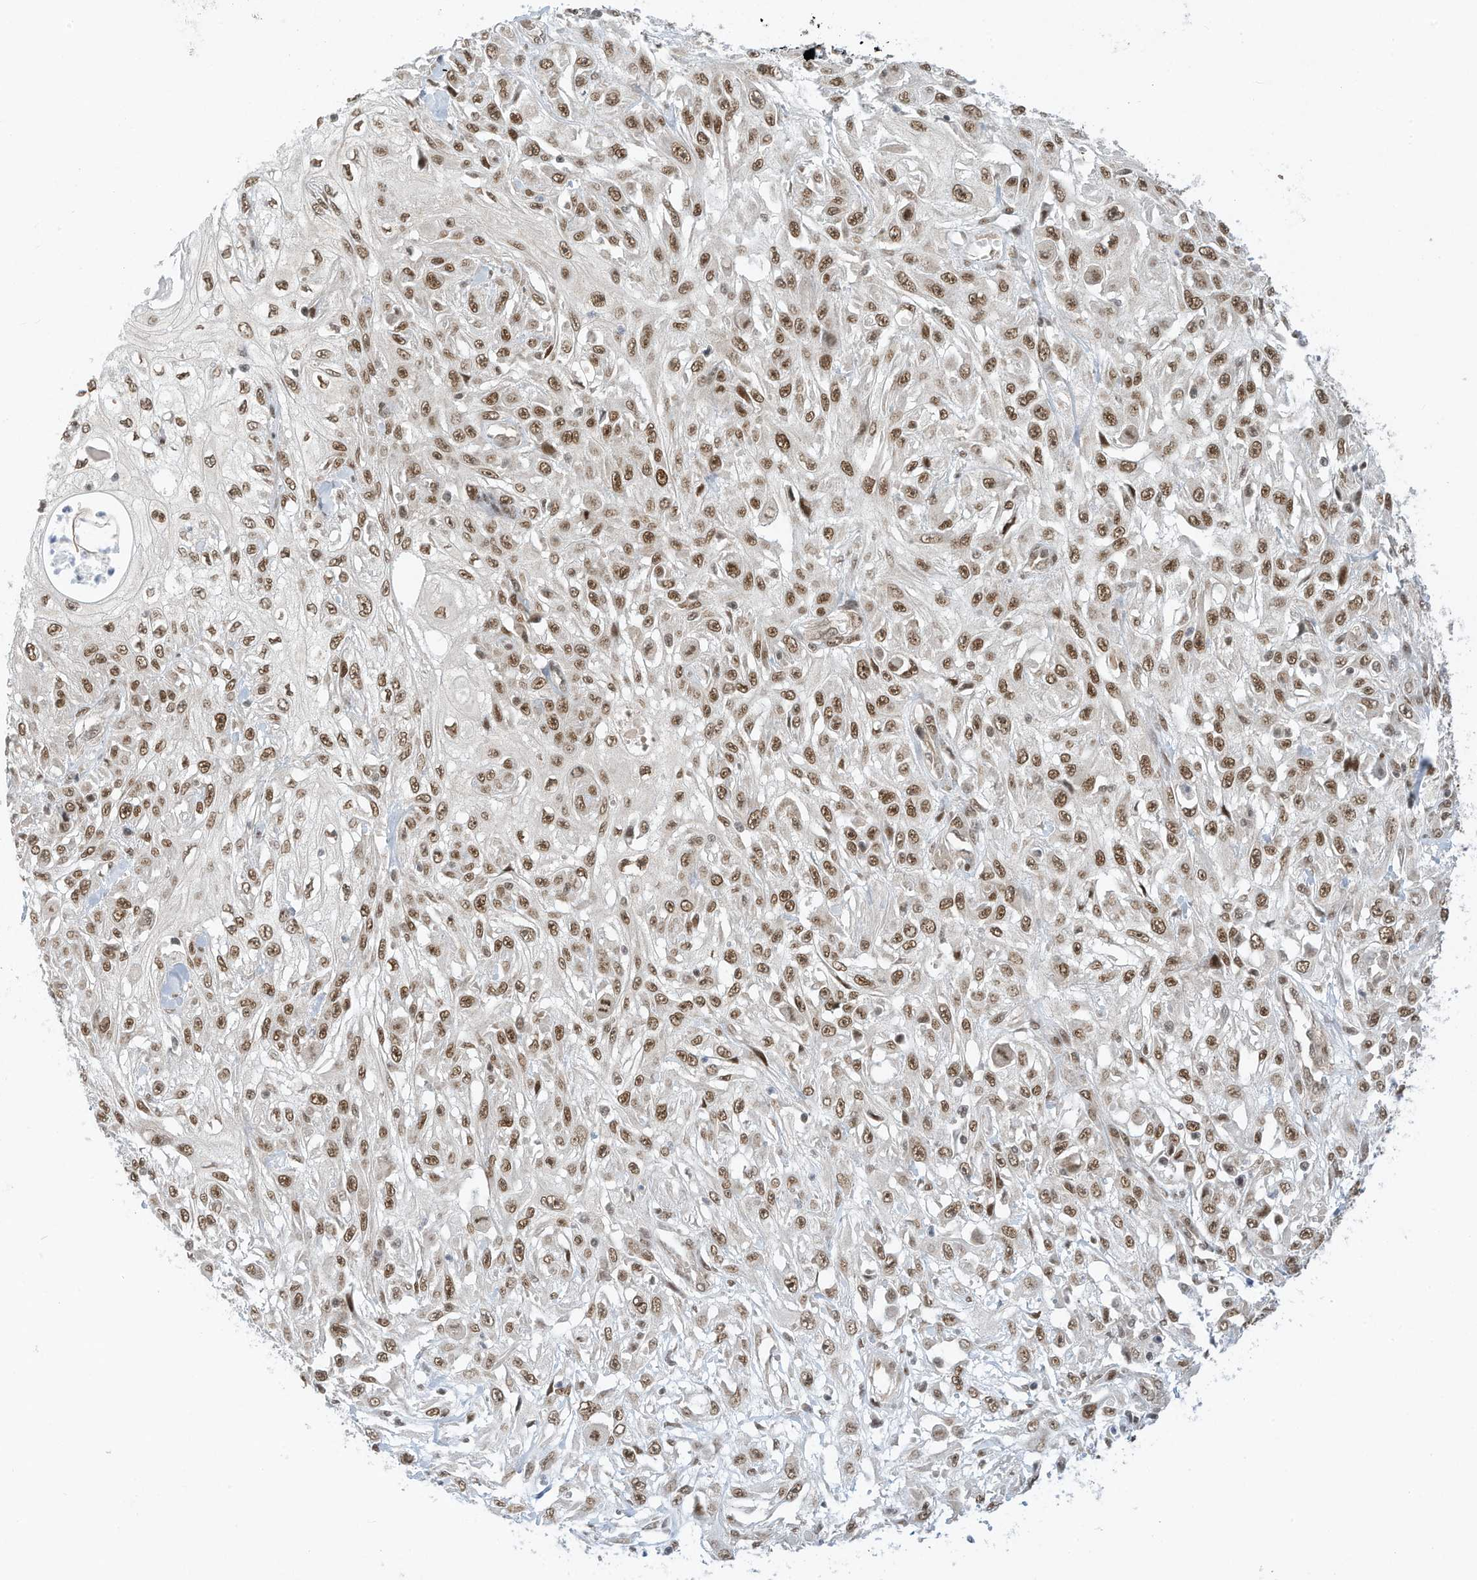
{"staining": {"intensity": "moderate", "quantity": ">75%", "location": "nuclear"}, "tissue": "skin cancer", "cell_type": "Tumor cells", "image_type": "cancer", "snomed": [{"axis": "morphology", "description": "Squamous cell carcinoma, NOS"}, {"axis": "morphology", "description": "Squamous cell carcinoma, metastatic, NOS"}, {"axis": "topography", "description": "Skin"}, {"axis": "topography", "description": "Lymph node"}], "caption": "Brown immunohistochemical staining in skin cancer (squamous cell carcinoma) shows moderate nuclear expression in about >75% of tumor cells.", "gene": "AURKAIP1", "patient": {"sex": "male", "age": 75}}